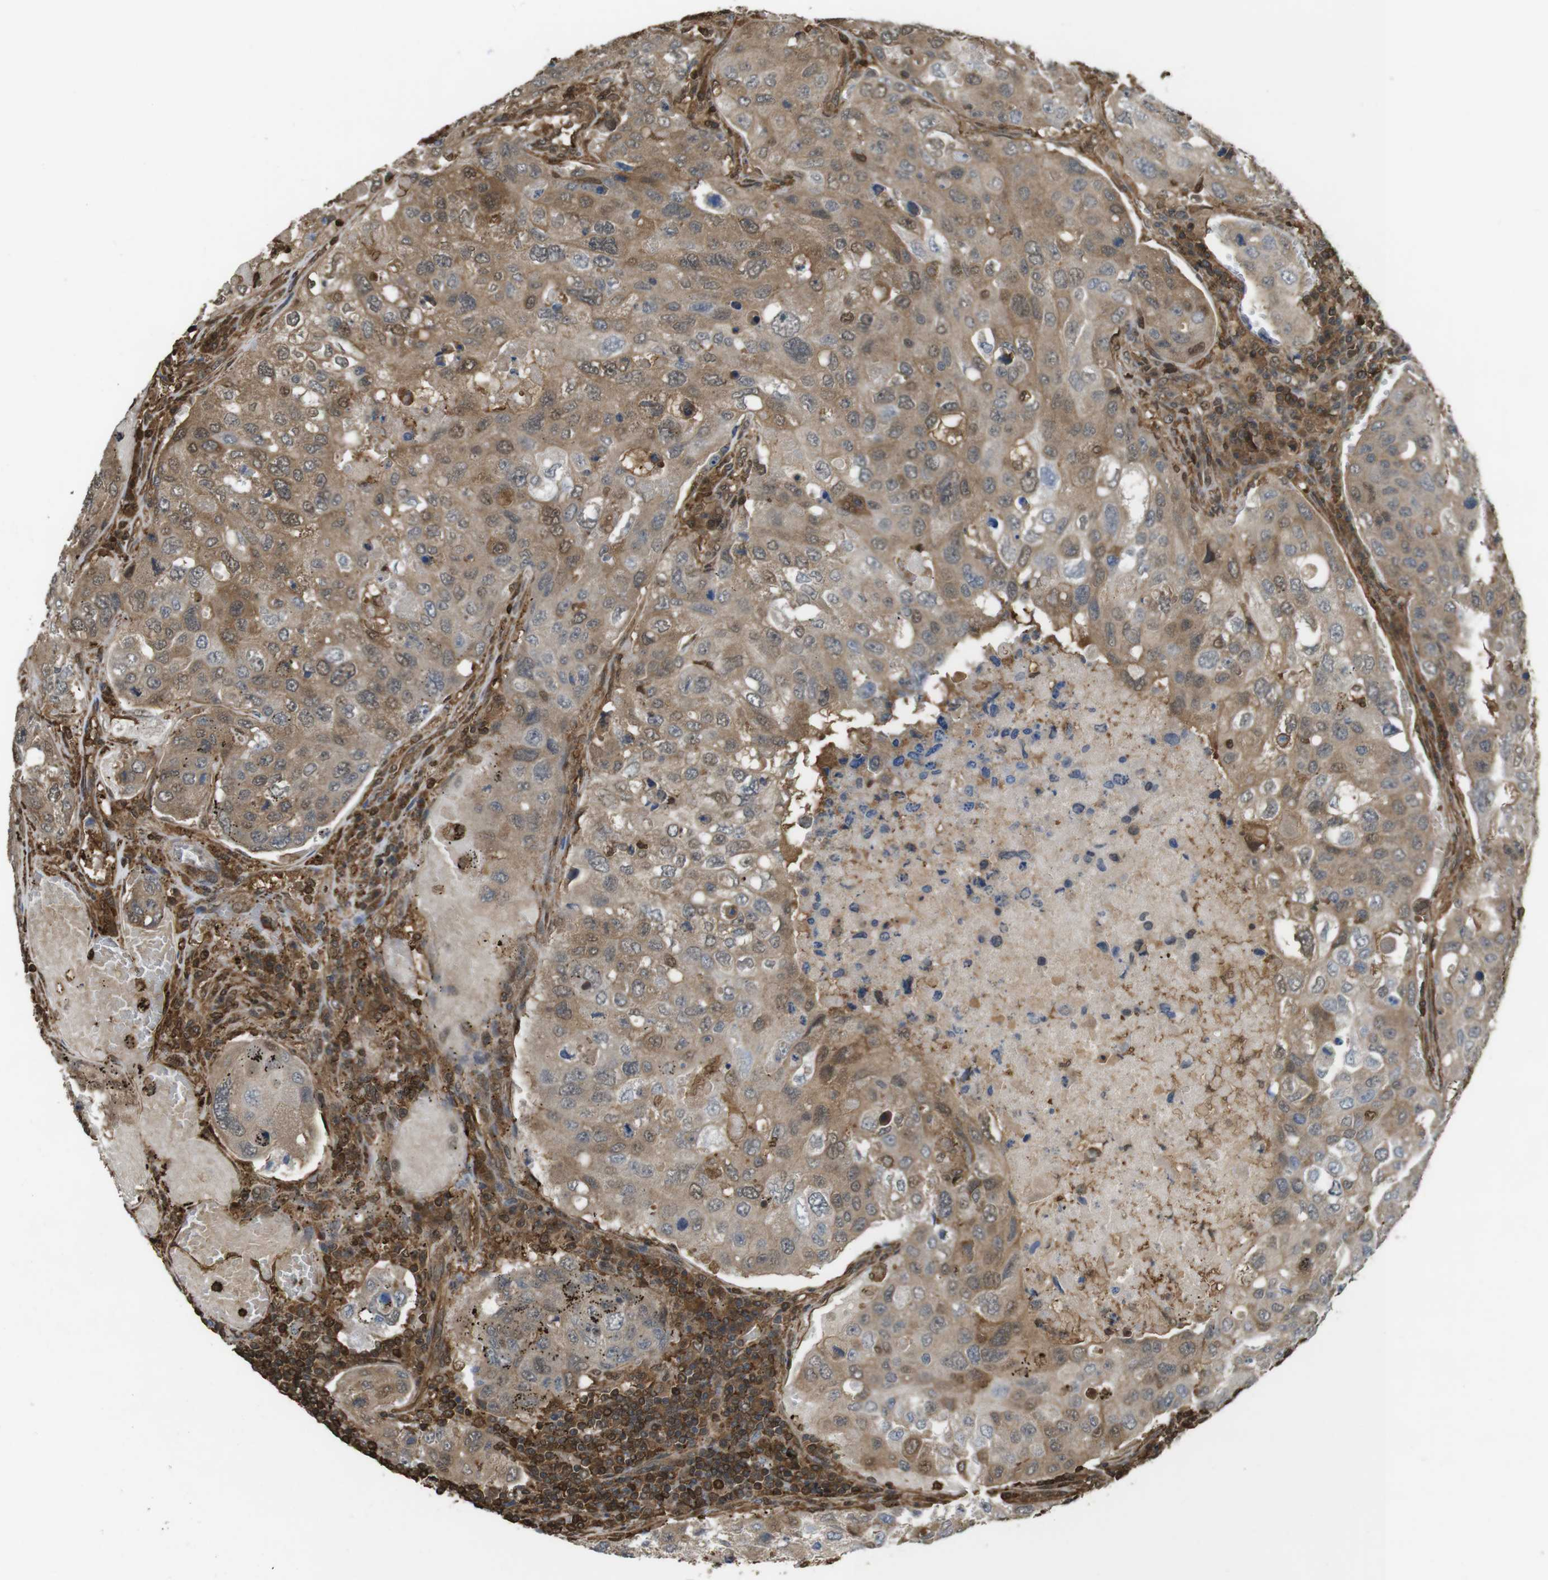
{"staining": {"intensity": "moderate", "quantity": ">75%", "location": "cytoplasmic/membranous"}, "tissue": "urothelial cancer", "cell_type": "Tumor cells", "image_type": "cancer", "snomed": [{"axis": "morphology", "description": "Urothelial carcinoma, High grade"}, {"axis": "topography", "description": "Lymph node"}, {"axis": "topography", "description": "Urinary bladder"}], "caption": "Tumor cells demonstrate moderate cytoplasmic/membranous positivity in approximately >75% of cells in urothelial cancer.", "gene": "ARHGDIA", "patient": {"sex": "male", "age": 51}}